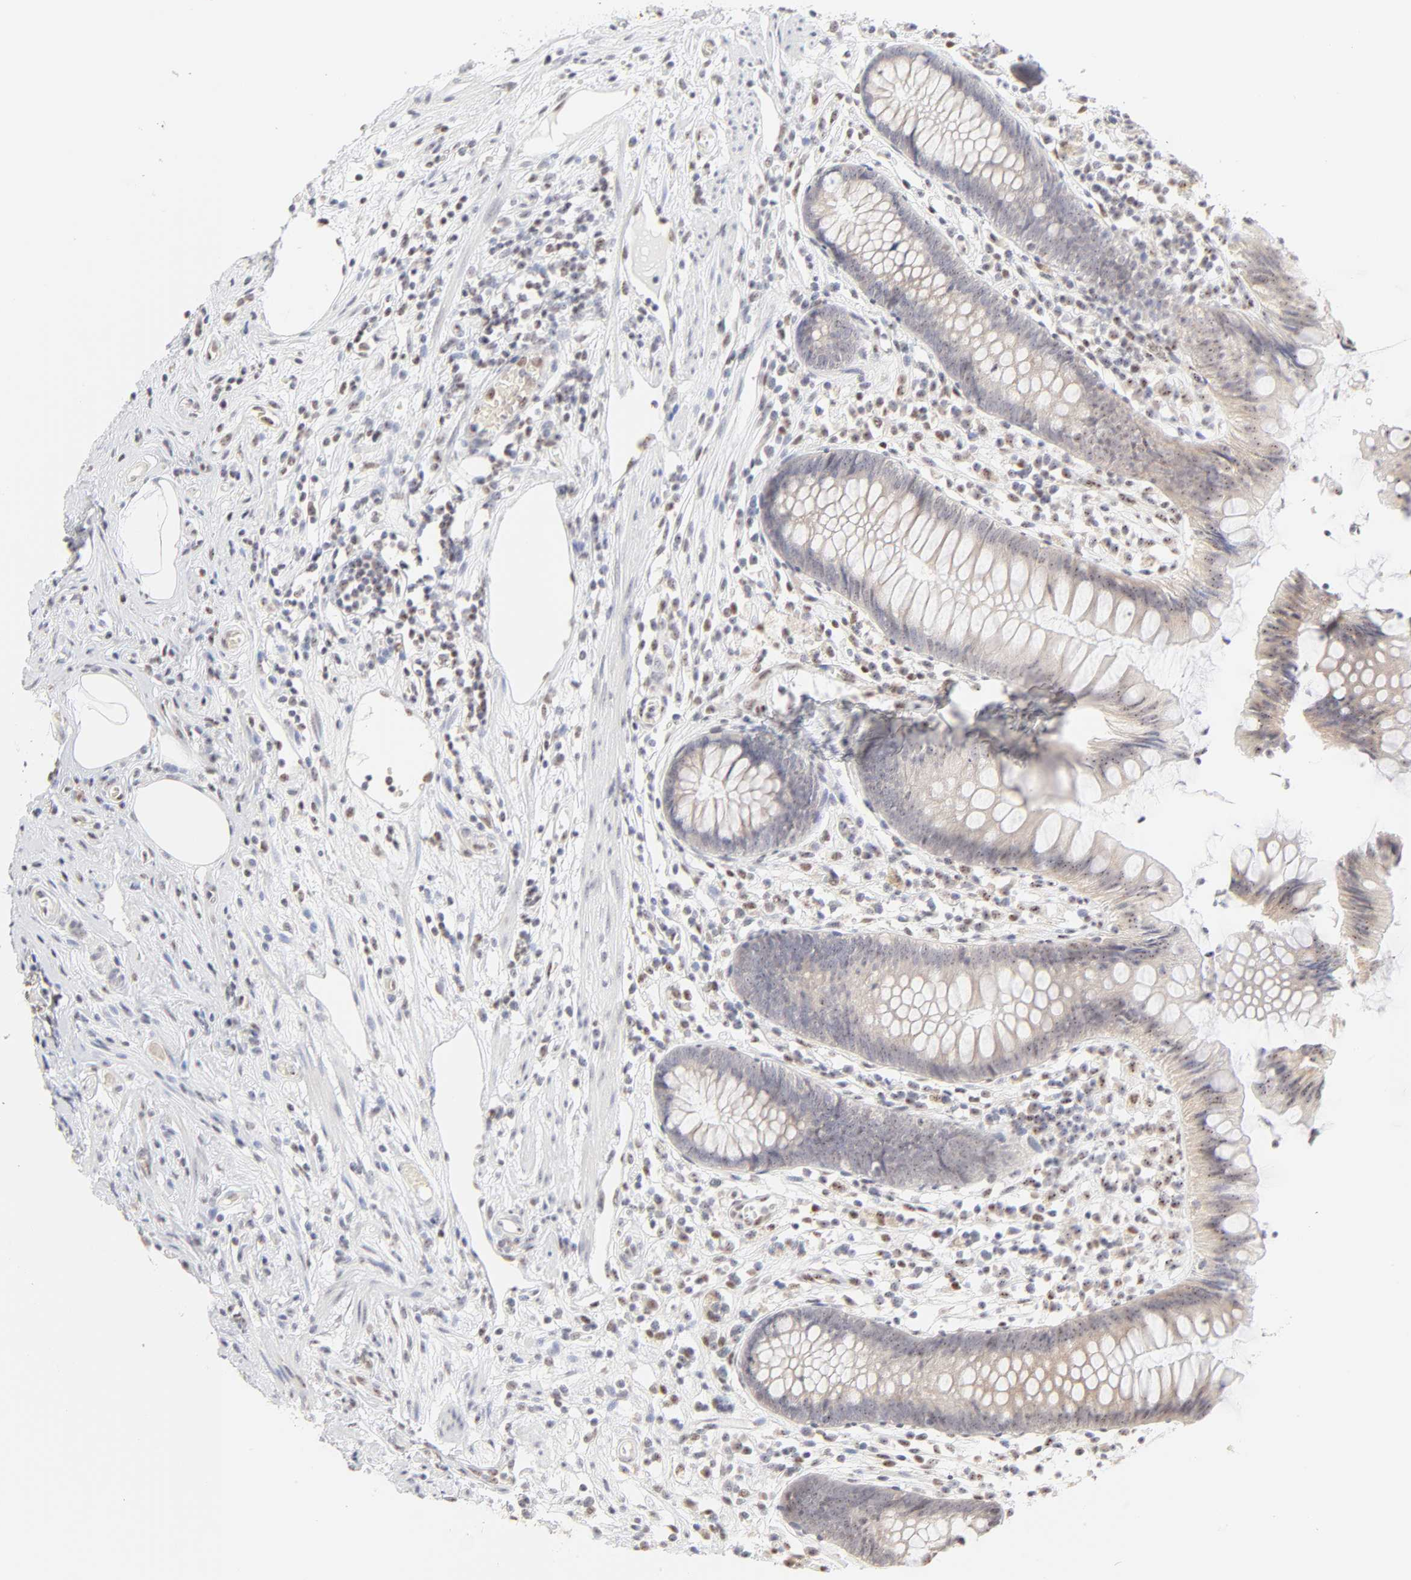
{"staining": {"intensity": "negative", "quantity": "none", "location": "none"}, "tissue": "appendix", "cell_type": "Glandular cells", "image_type": "normal", "snomed": [{"axis": "morphology", "description": "Normal tissue, NOS"}, {"axis": "topography", "description": "Appendix"}], "caption": "Glandular cells are negative for brown protein staining in benign appendix. Brightfield microscopy of IHC stained with DAB (3,3'-diaminobenzidine) (brown) and hematoxylin (blue), captured at high magnification.", "gene": "NFIL3", "patient": {"sex": "male", "age": 38}}